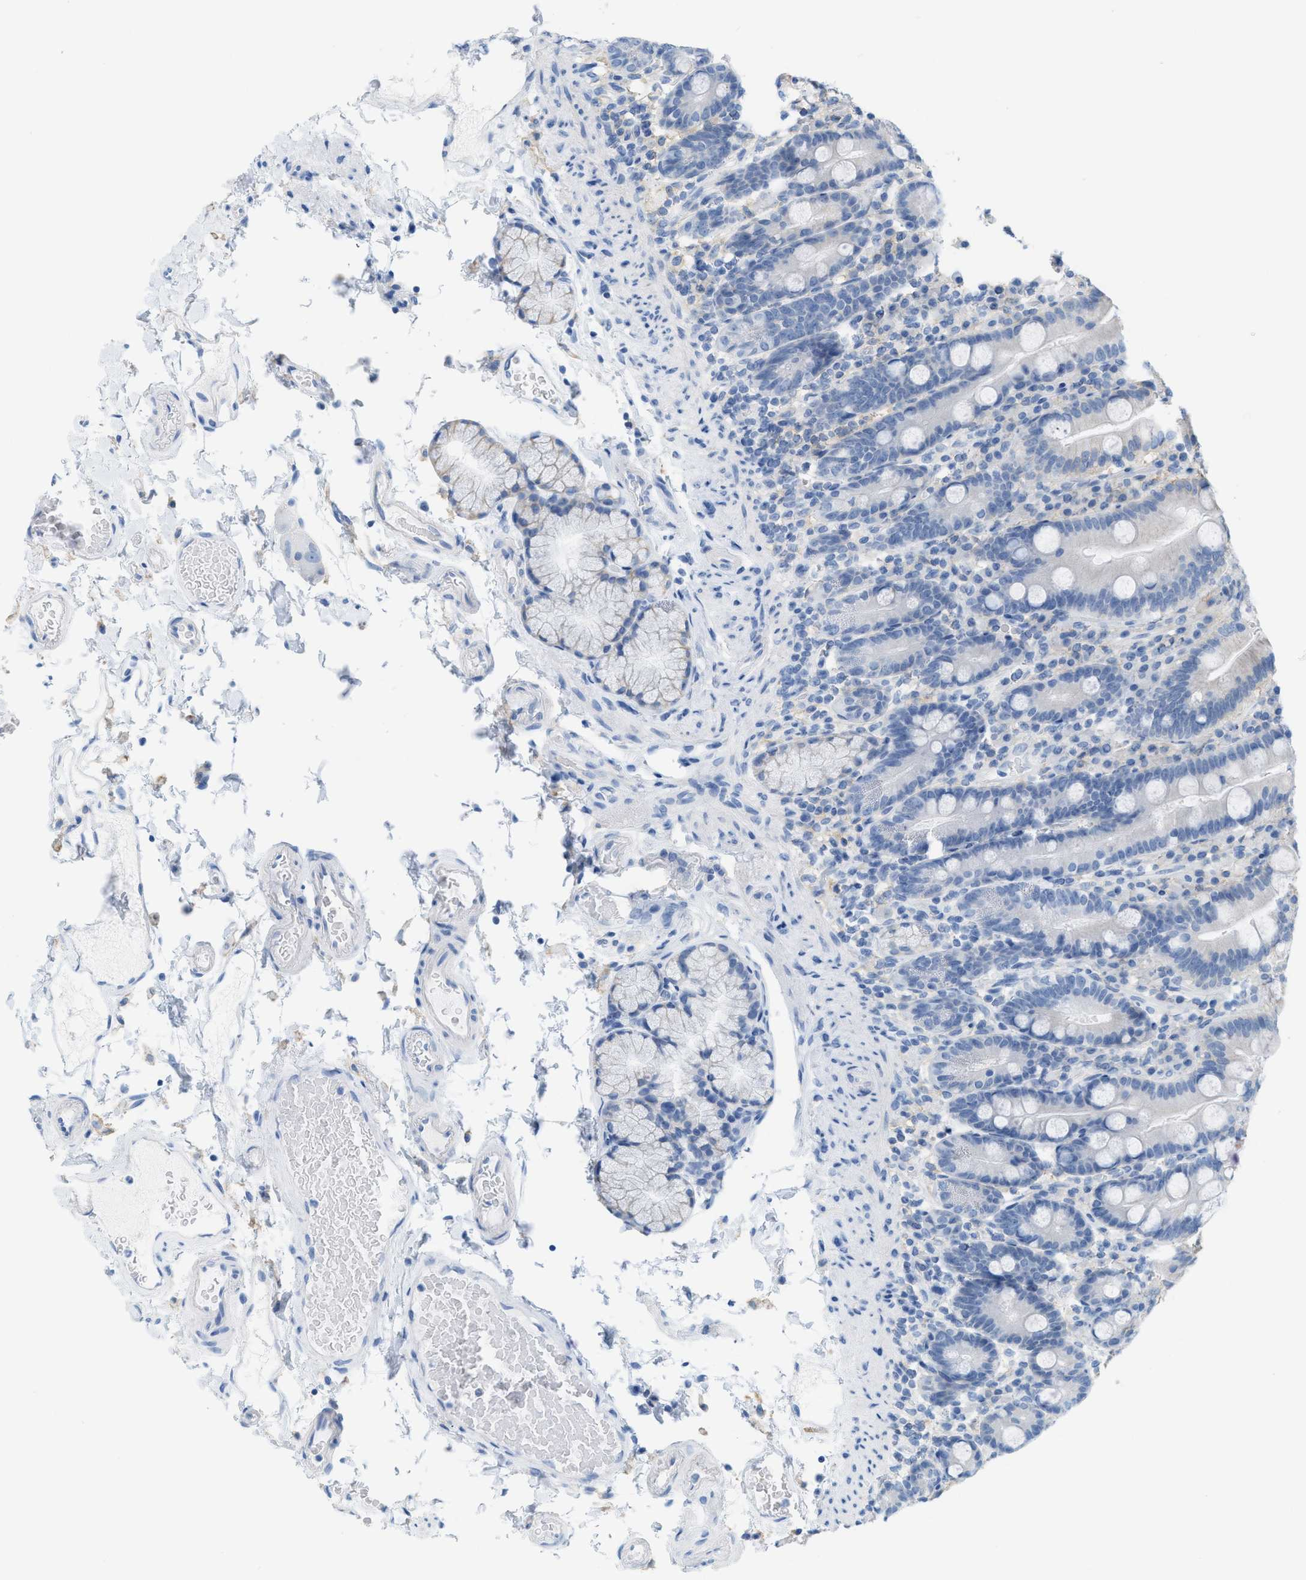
{"staining": {"intensity": "weak", "quantity": "<25%", "location": "cytoplasmic/membranous"}, "tissue": "duodenum", "cell_type": "Glandular cells", "image_type": "normal", "snomed": [{"axis": "morphology", "description": "Normal tissue, NOS"}, {"axis": "topography", "description": "Small intestine, NOS"}], "caption": "Image shows no protein positivity in glandular cells of normal duodenum. (DAB (3,3'-diaminobenzidine) immunohistochemistry, high magnification).", "gene": "SLC3A2", "patient": {"sex": "female", "age": 71}}